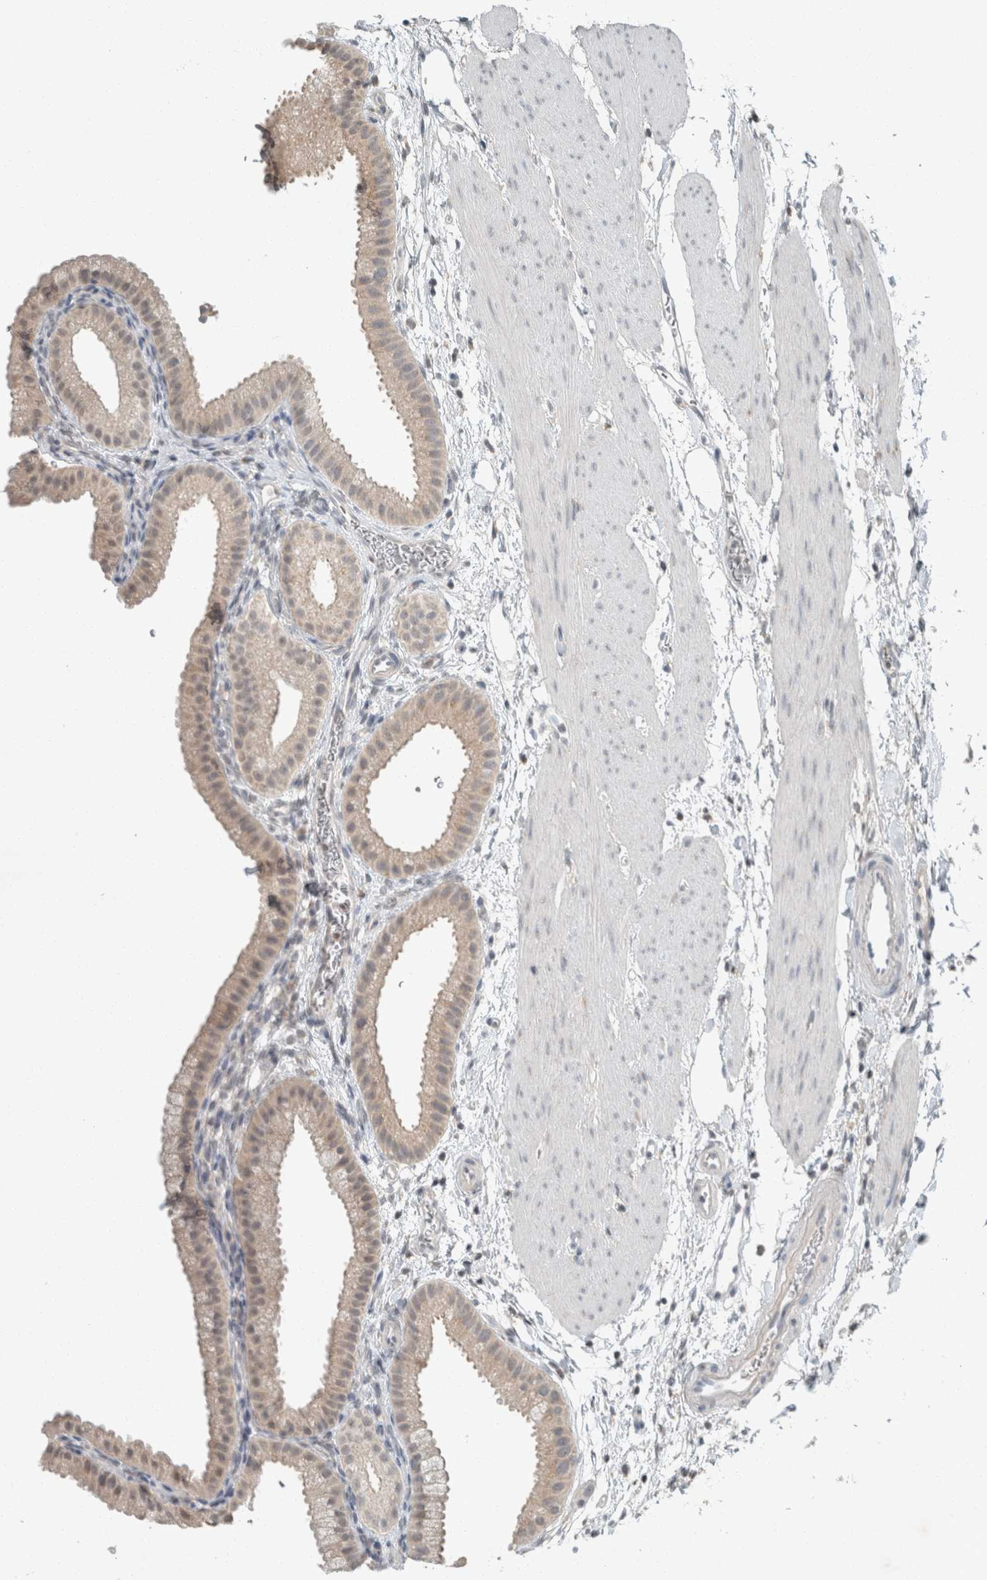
{"staining": {"intensity": "weak", "quantity": ">75%", "location": "cytoplasmic/membranous"}, "tissue": "gallbladder", "cell_type": "Glandular cells", "image_type": "normal", "snomed": [{"axis": "morphology", "description": "Normal tissue, NOS"}, {"axis": "topography", "description": "Gallbladder"}], "caption": "Immunohistochemical staining of benign gallbladder displays >75% levels of weak cytoplasmic/membranous protein positivity in approximately >75% of glandular cells.", "gene": "TRIT1", "patient": {"sex": "female", "age": 64}}